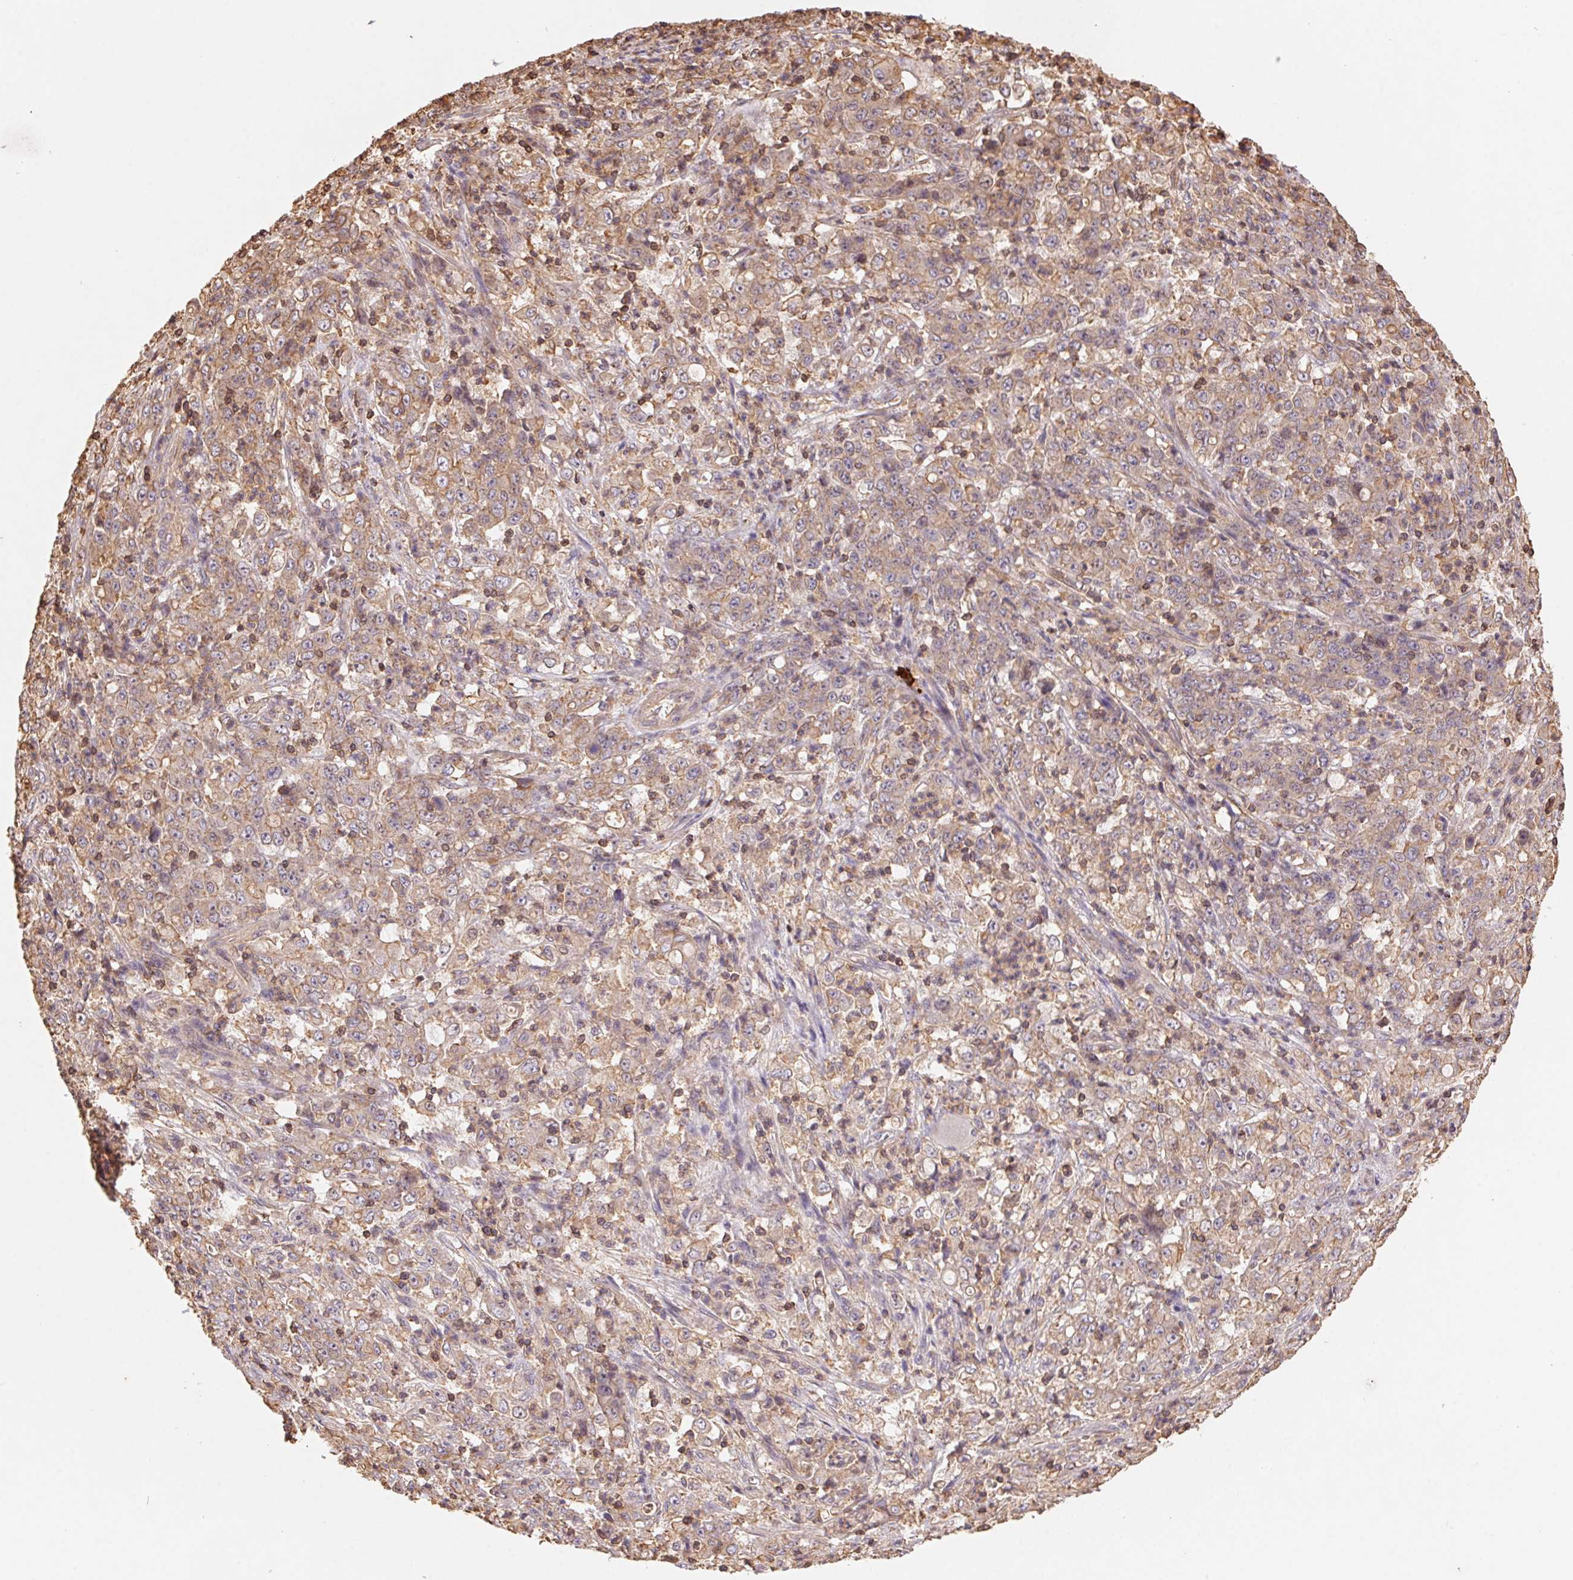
{"staining": {"intensity": "weak", "quantity": ">75%", "location": "cytoplasmic/membranous"}, "tissue": "stomach cancer", "cell_type": "Tumor cells", "image_type": "cancer", "snomed": [{"axis": "morphology", "description": "Adenocarcinoma, NOS"}, {"axis": "topography", "description": "Stomach, lower"}], "caption": "An immunohistochemistry (IHC) histopathology image of tumor tissue is shown. Protein staining in brown highlights weak cytoplasmic/membranous positivity in stomach adenocarcinoma within tumor cells.", "gene": "ATG10", "patient": {"sex": "female", "age": 71}}